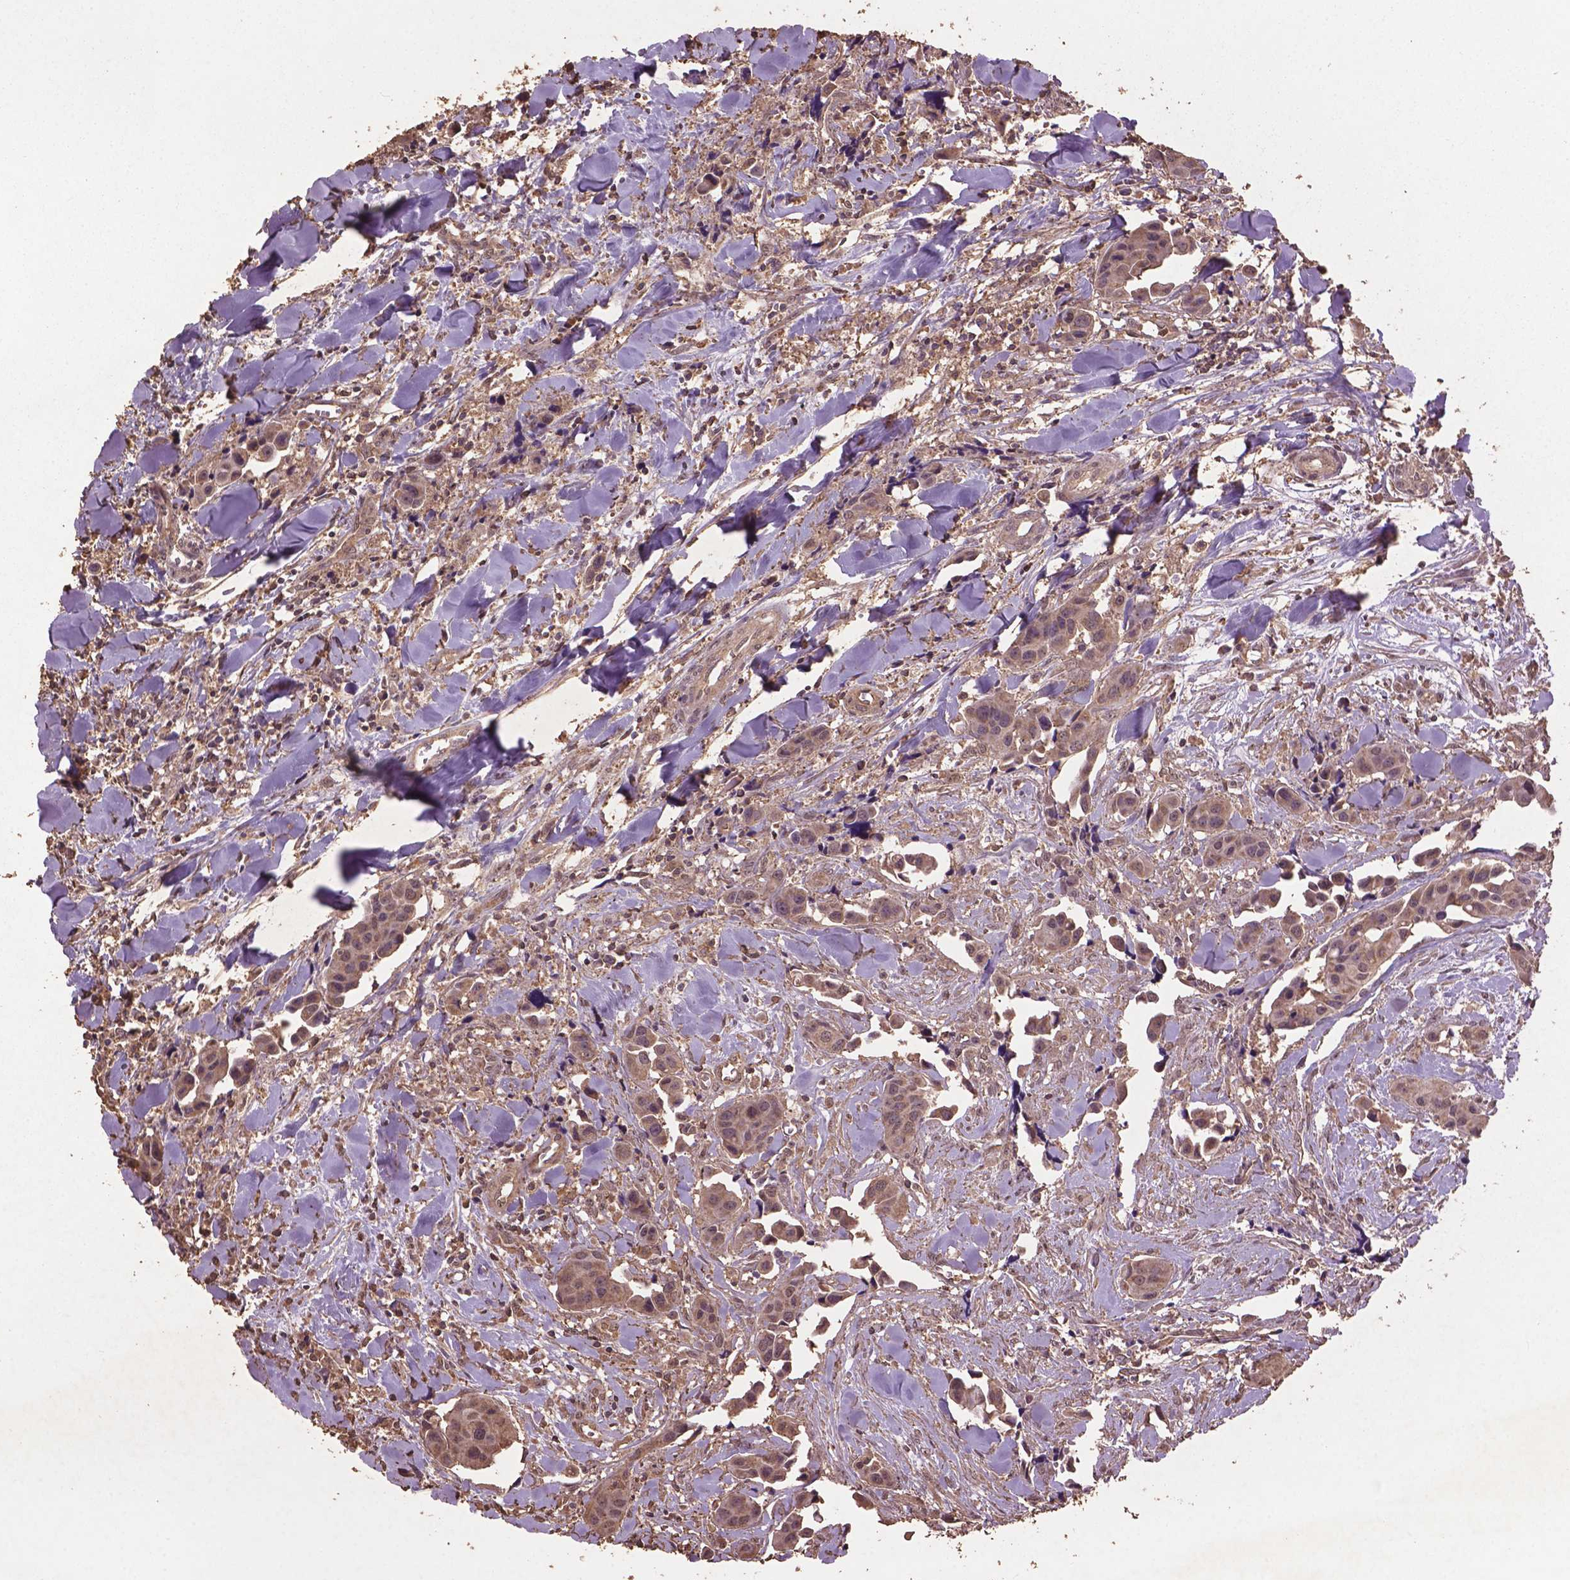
{"staining": {"intensity": "moderate", "quantity": "<25%", "location": "cytoplasmic/membranous"}, "tissue": "head and neck cancer", "cell_type": "Tumor cells", "image_type": "cancer", "snomed": [{"axis": "morphology", "description": "Adenocarcinoma, NOS"}, {"axis": "topography", "description": "Head-Neck"}], "caption": "Immunohistochemical staining of head and neck adenocarcinoma demonstrates low levels of moderate cytoplasmic/membranous protein positivity in approximately <25% of tumor cells.", "gene": "BABAM1", "patient": {"sex": "male", "age": 76}}